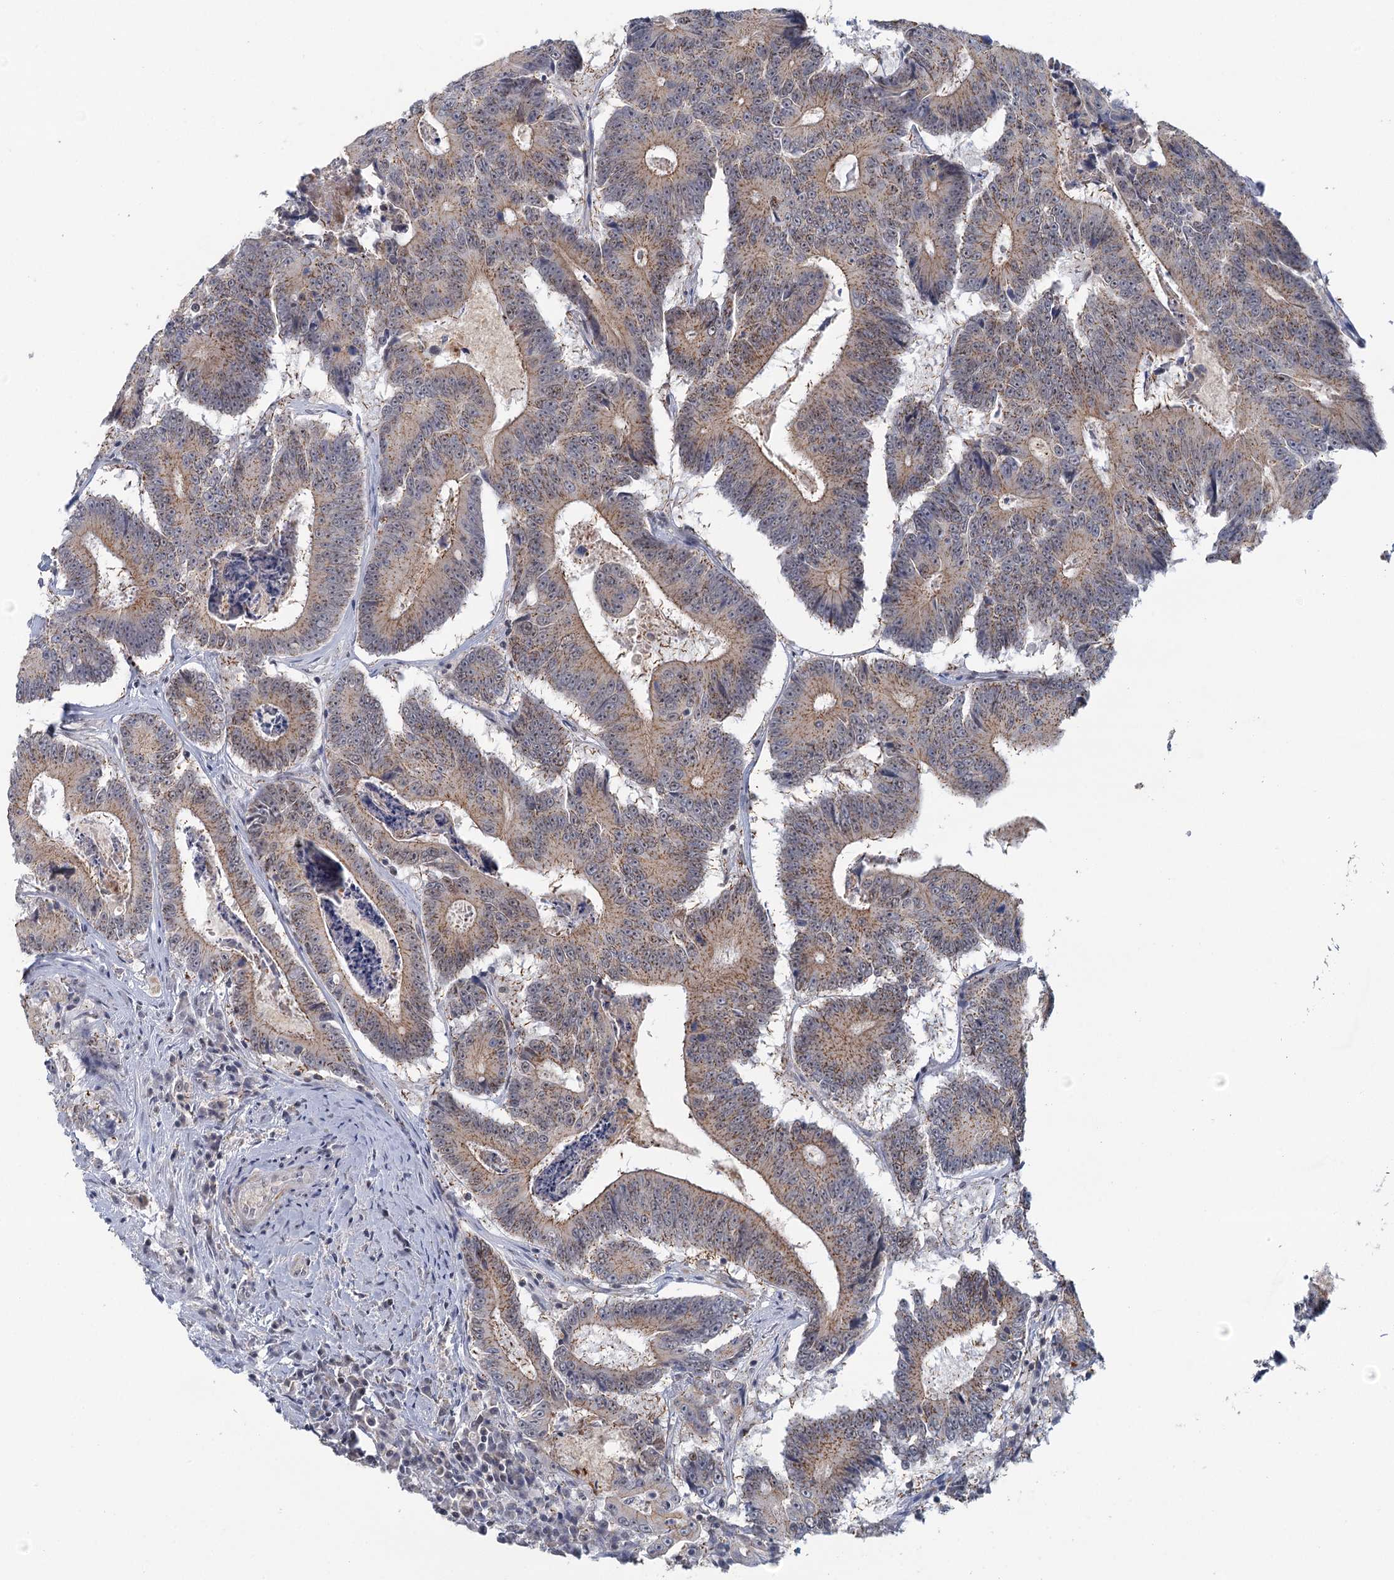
{"staining": {"intensity": "weak", "quantity": ">75%", "location": "cytoplasmic/membranous"}, "tissue": "colorectal cancer", "cell_type": "Tumor cells", "image_type": "cancer", "snomed": [{"axis": "morphology", "description": "Adenocarcinoma, NOS"}, {"axis": "topography", "description": "Colon"}], "caption": "Protein staining of colorectal adenocarcinoma tissue demonstrates weak cytoplasmic/membranous expression in approximately >75% of tumor cells. Ihc stains the protein of interest in brown and the nuclei are stained blue.", "gene": "GPATCH11", "patient": {"sex": "male", "age": 83}}